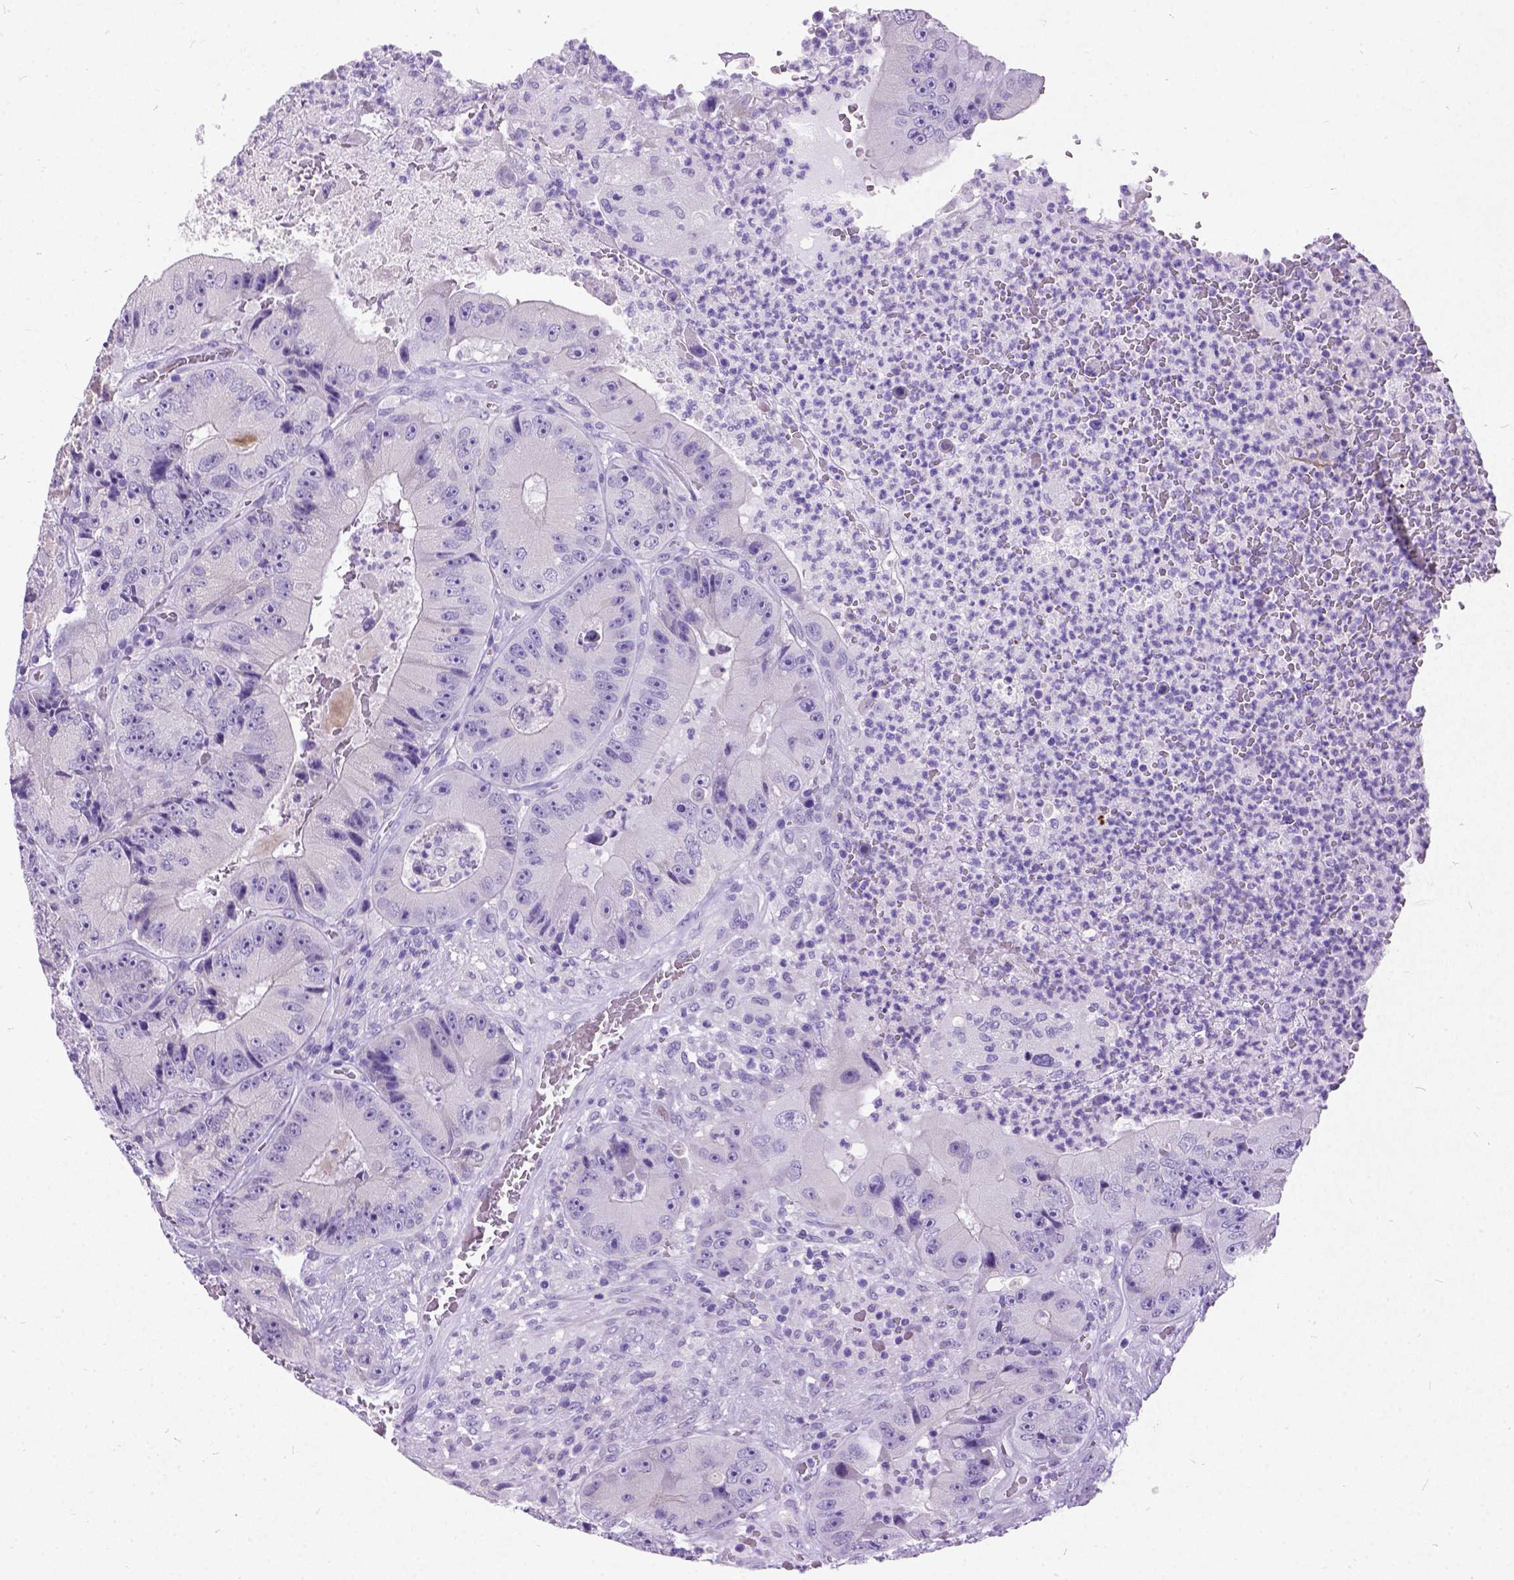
{"staining": {"intensity": "negative", "quantity": "none", "location": "none"}, "tissue": "colorectal cancer", "cell_type": "Tumor cells", "image_type": "cancer", "snomed": [{"axis": "morphology", "description": "Adenocarcinoma, NOS"}, {"axis": "topography", "description": "Colon"}], "caption": "Tumor cells are negative for protein expression in human colorectal adenocarcinoma.", "gene": "NEUROD4", "patient": {"sex": "female", "age": 86}}